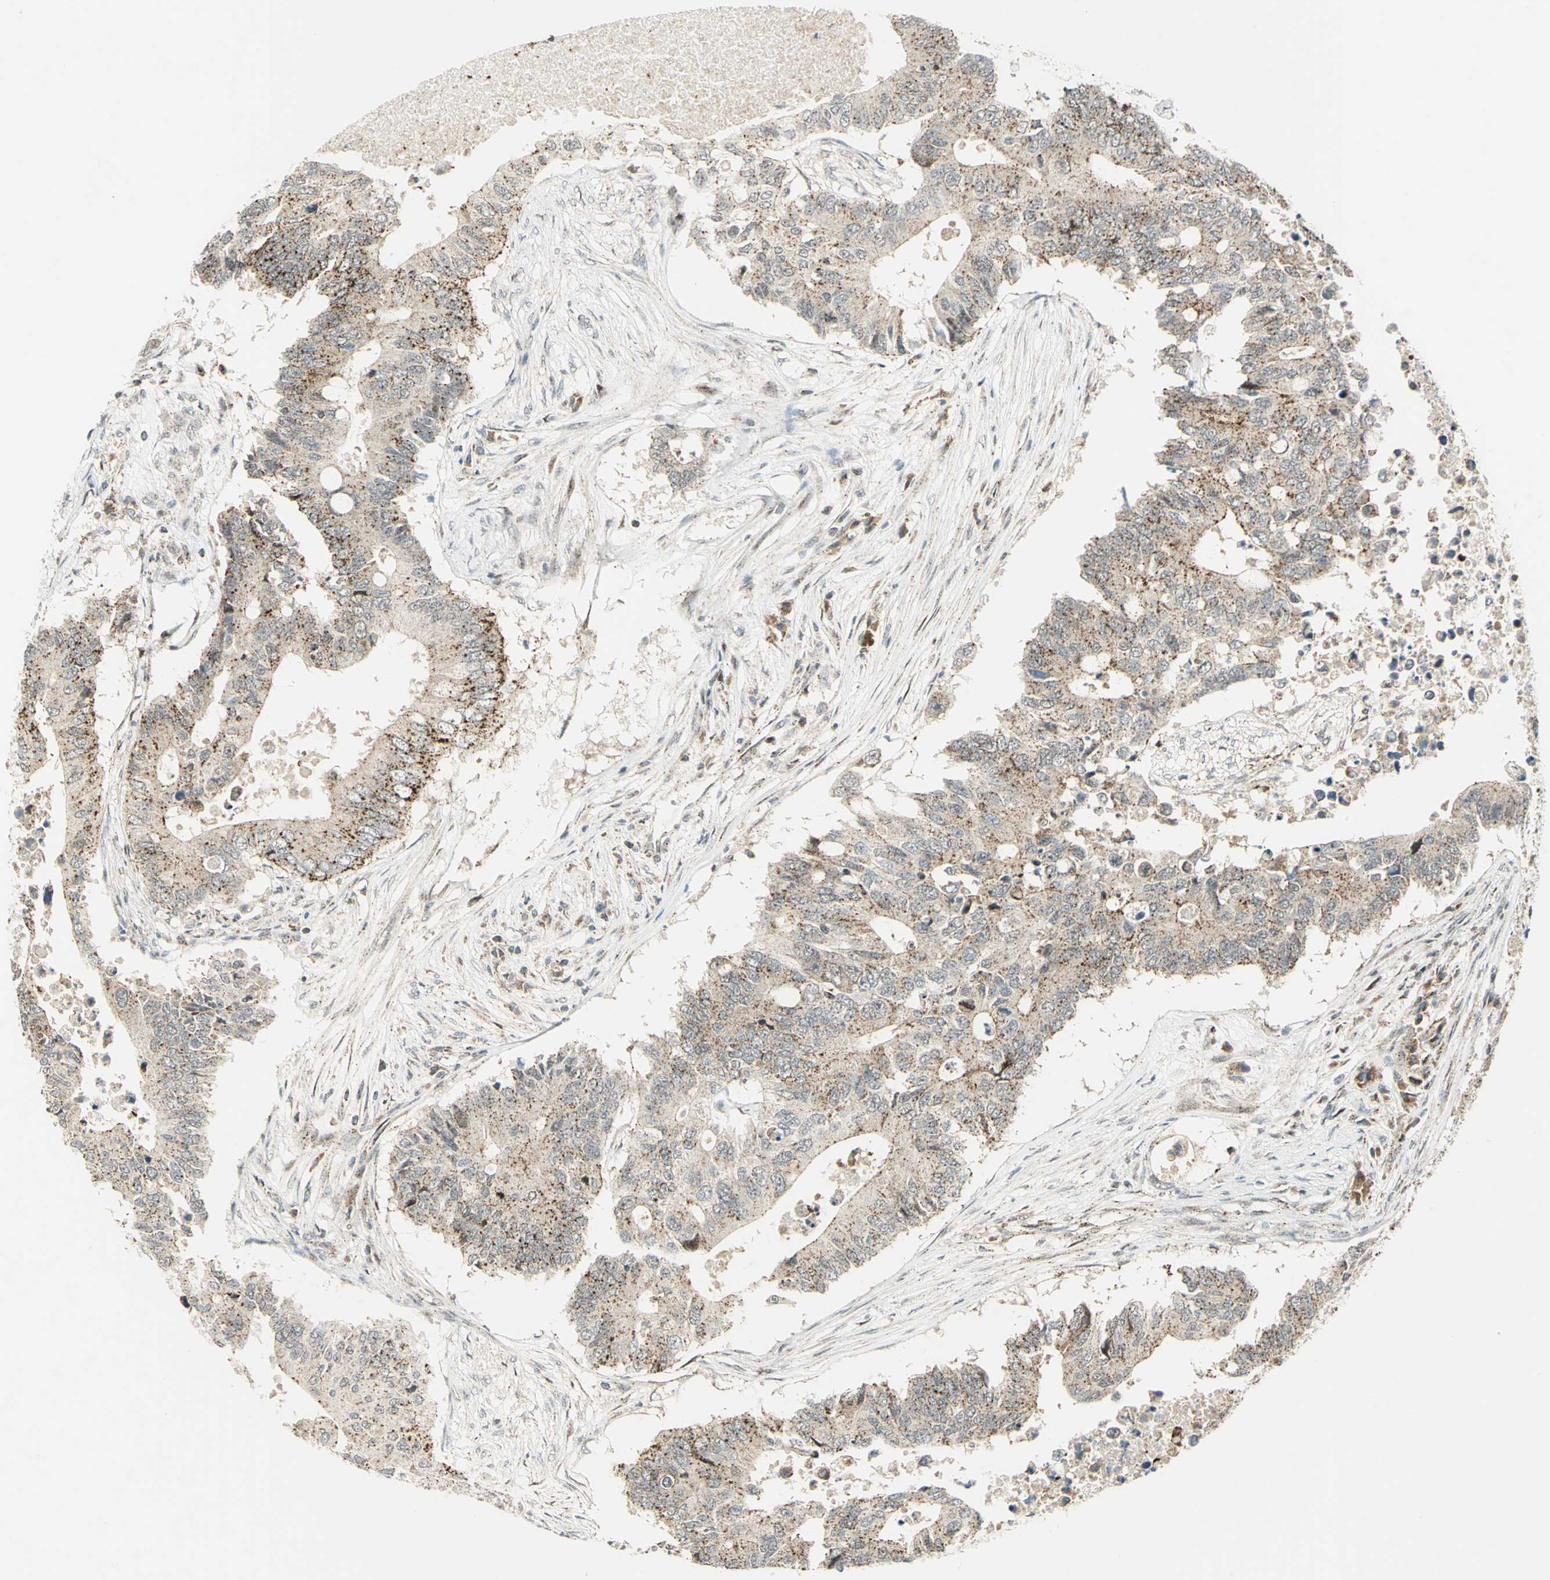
{"staining": {"intensity": "strong", "quantity": "25%-75%", "location": "cytoplasmic/membranous"}, "tissue": "colorectal cancer", "cell_type": "Tumor cells", "image_type": "cancer", "snomed": [{"axis": "morphology", "description": "Adenocarcinoma, NOS"}, {"axis": "topography", "description": "Colon"}], "caption": "This image demonstrates IHC staining of human colorectal cancer (adenocarcinoma), with high strong cytoplasmic/membranous staining in about 25%-75% of tumor cells.", "gene": "ATP6V1A", "patient": {"sex": "male", "age": 71}}